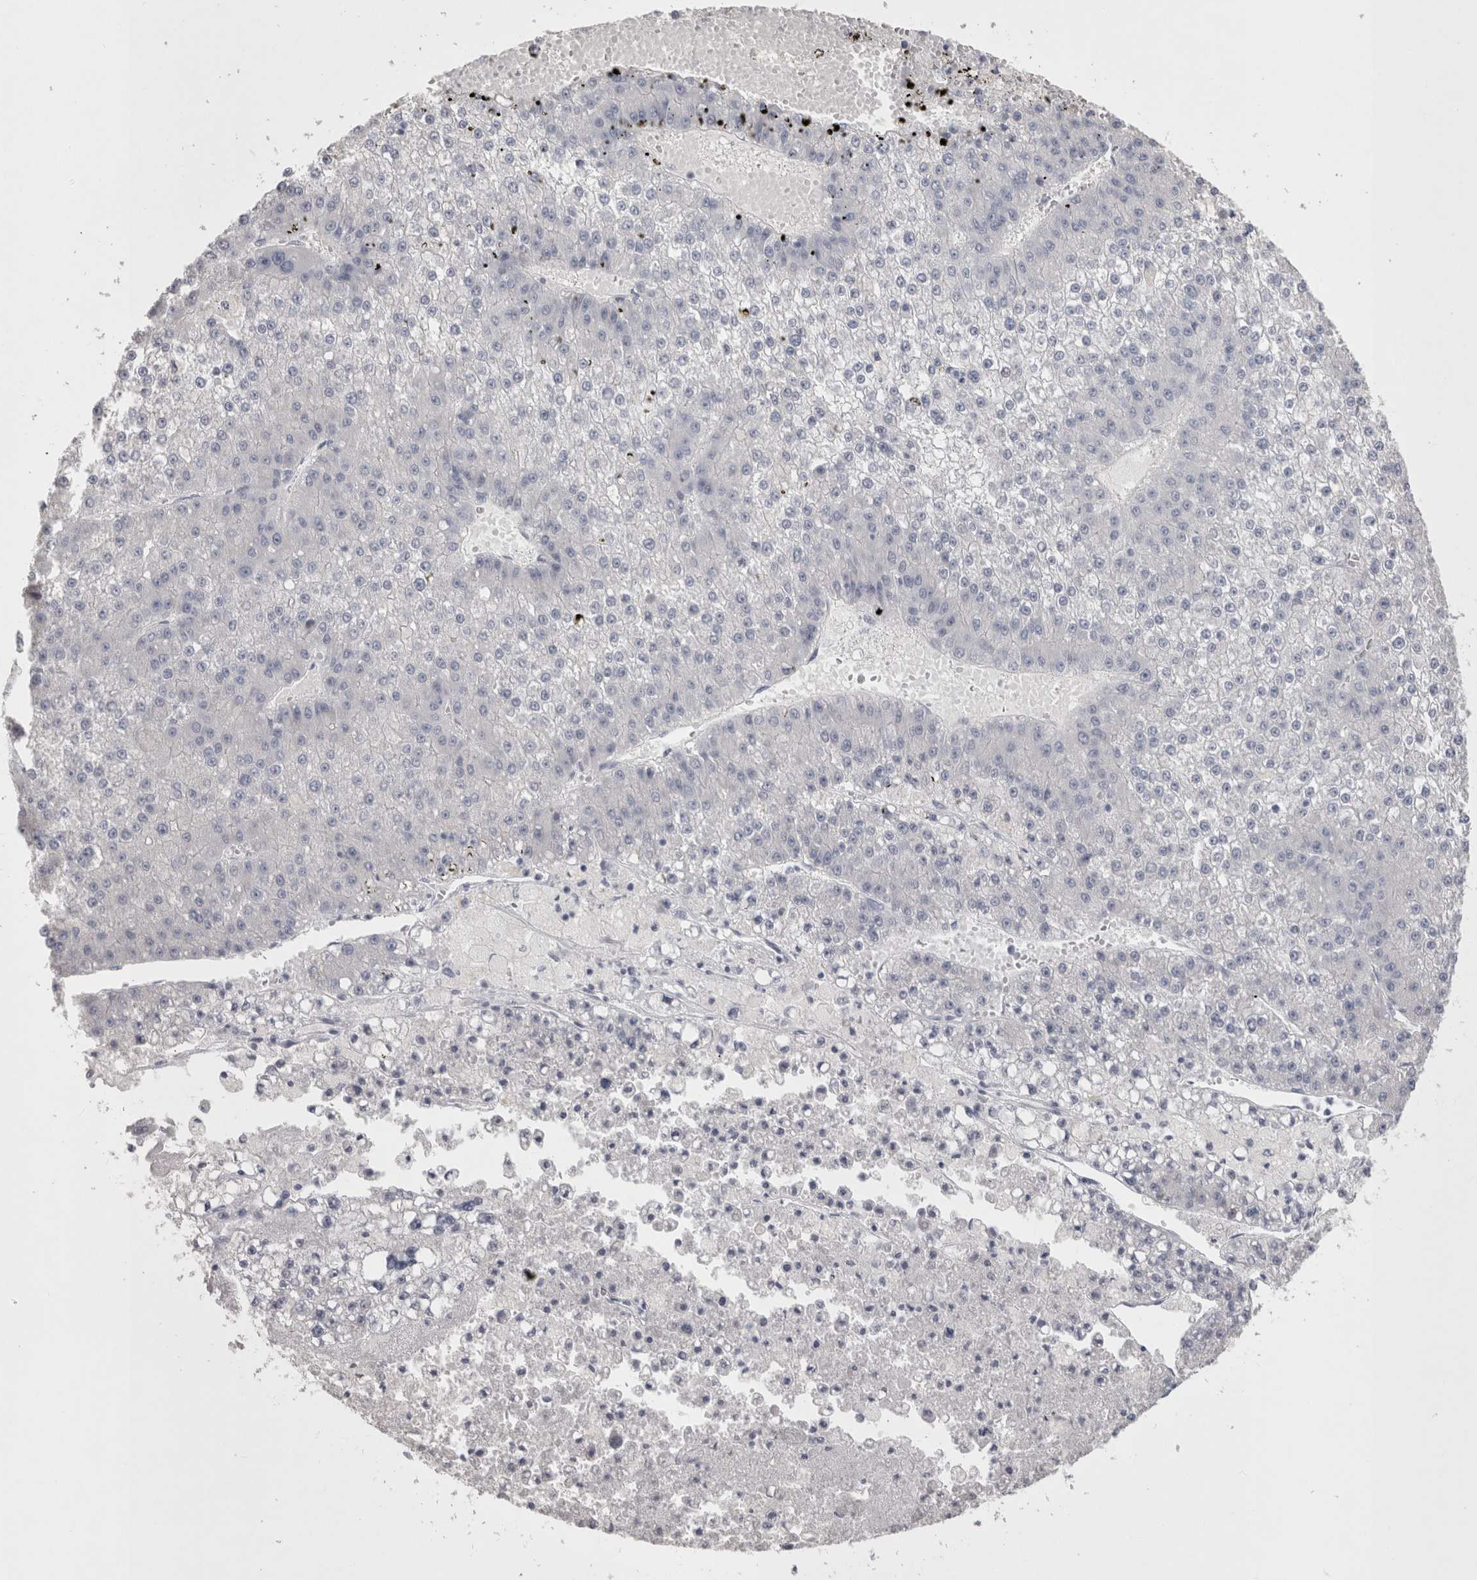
{"staining": {"intensity": "negative", "quantity": "none", "location": "none"}, "tissue": "liver cancer", "cell_type": "Tumor cells", "image_type": "cancer", "snomed": [{"axis": "morphology", "description": "Carcinoma, Hepatocellular, NOS"}, {"axis": "topography", "description": "Liver"}], "caption": "Tumor cells show no significant protein expression in liver cancer.", "gene": "ADAM2", "patient": {"sex": "female", "age": 73}}